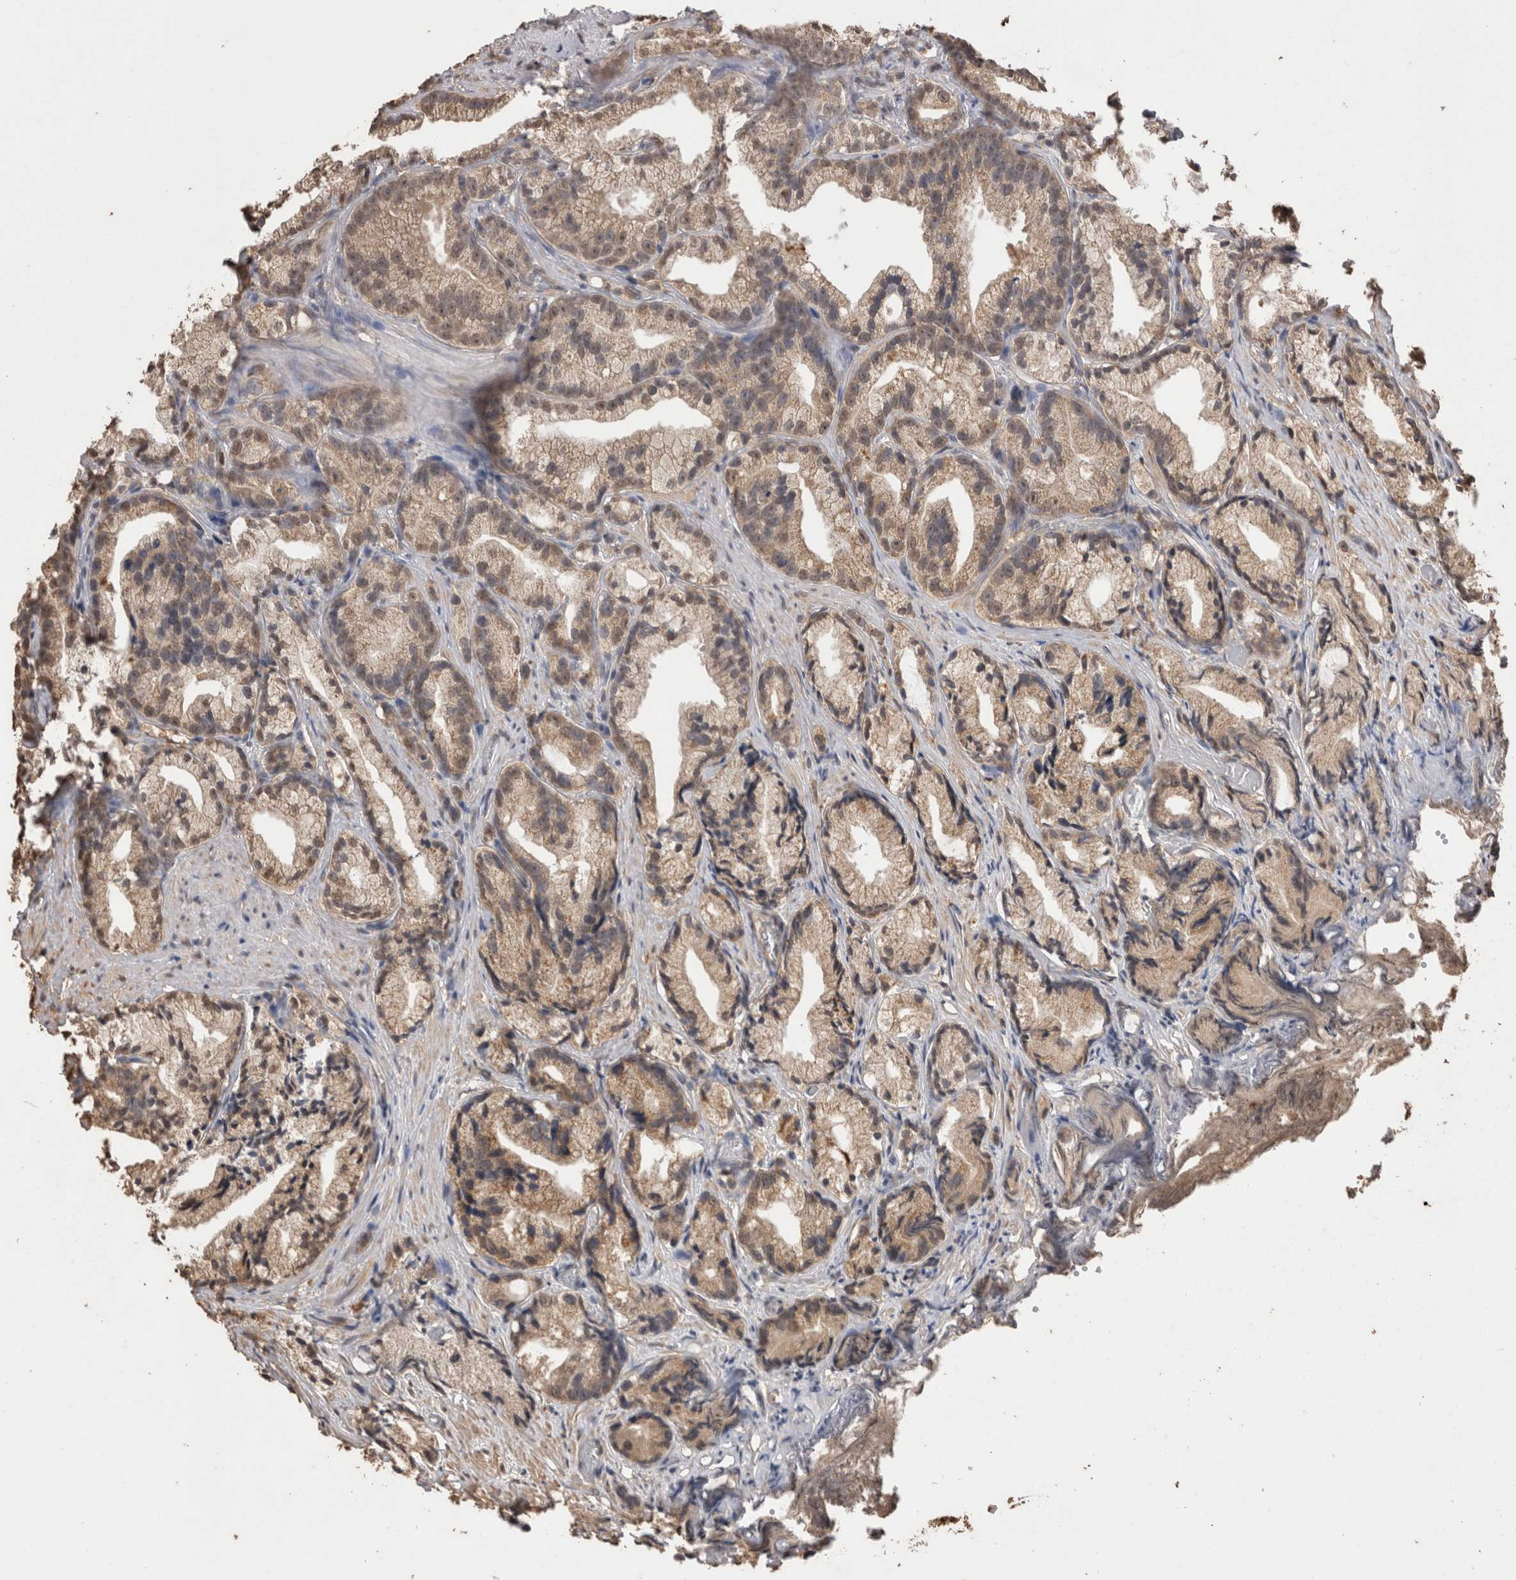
{"staining": {"intensity": "weak", "quantity": ">75%", "location": "cytoplasmic/membranous,nuclear"}, "tissue": "prostate cancer", "cell_type": "Tumor cells", "image_type": "cancer", "snomed": [{"axis": "morphology", "description": "Adenocarcinoma, Low grade"}, {"axis": "topography", "description": "Prostate"}], "caption": "The histopathology image shows a brown stain indicating the presence of a protein in the cytoplasmic/membranous and nuclear of tumor cells in prostate cancer (low-grade adenocarcinoma).", "gene": "GRK5", "patient": {"sex": "male", "age": 89}}